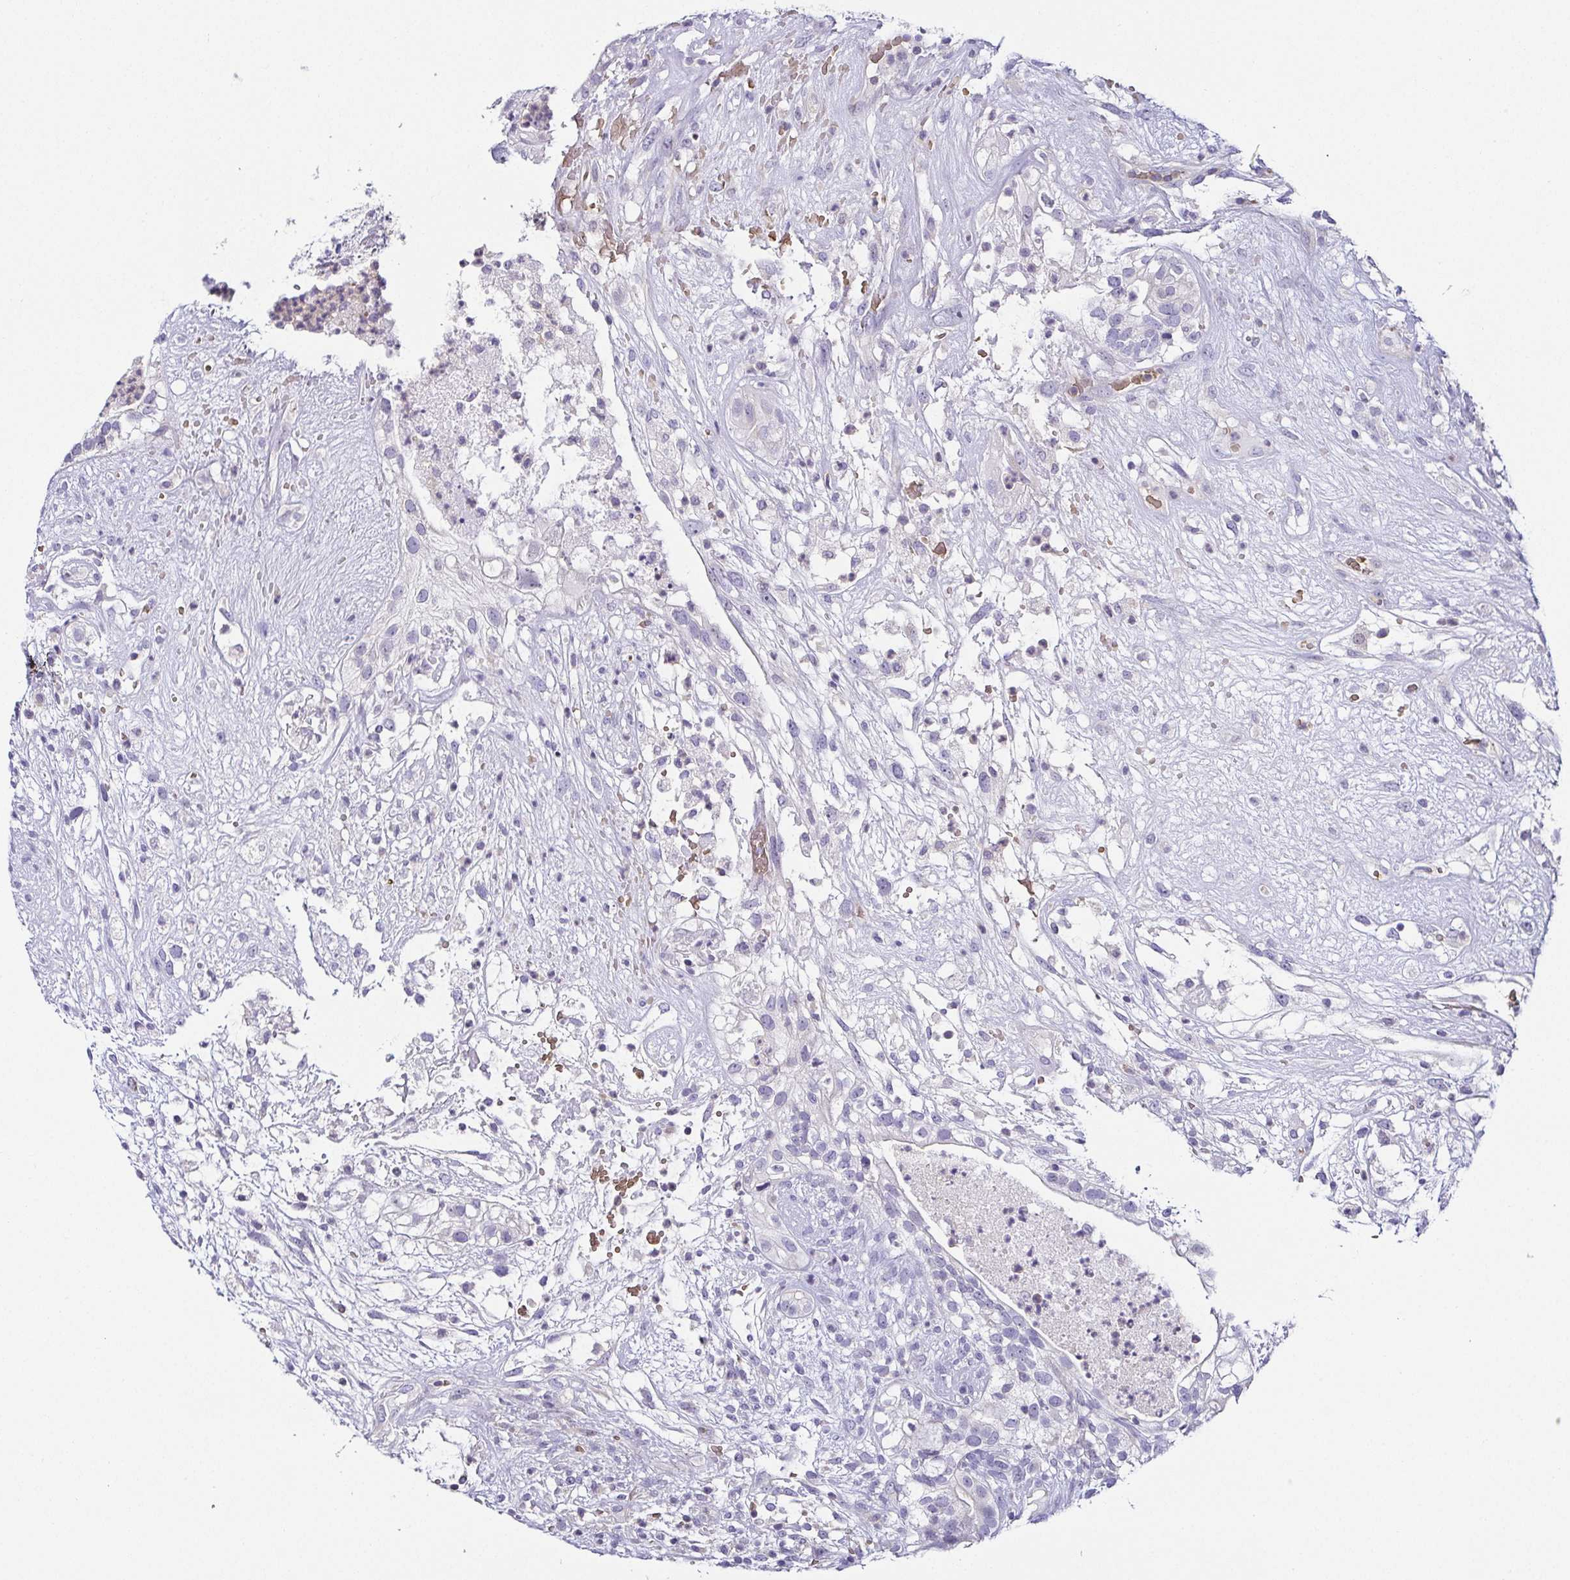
{"staining": {"intensity": "negative", "quantity": "none", "location": "none"}, "tissue": "testis cancer", "cell_type": "Tumor cells", "image_type": "cancer", "snomed": [{"axis": "morphology", "description": "Seminoma, NOS"}, {"axis": "morphology", "description": "Carcinoma, Embryonal, NOS"}, {"axis": "topography", "description": "Testis"}], "caption": "There is no significant expression in tumor cells of seminoma (testis).", "gene": "FAM162B", "patient": {"sex": "male", "age": 41}}